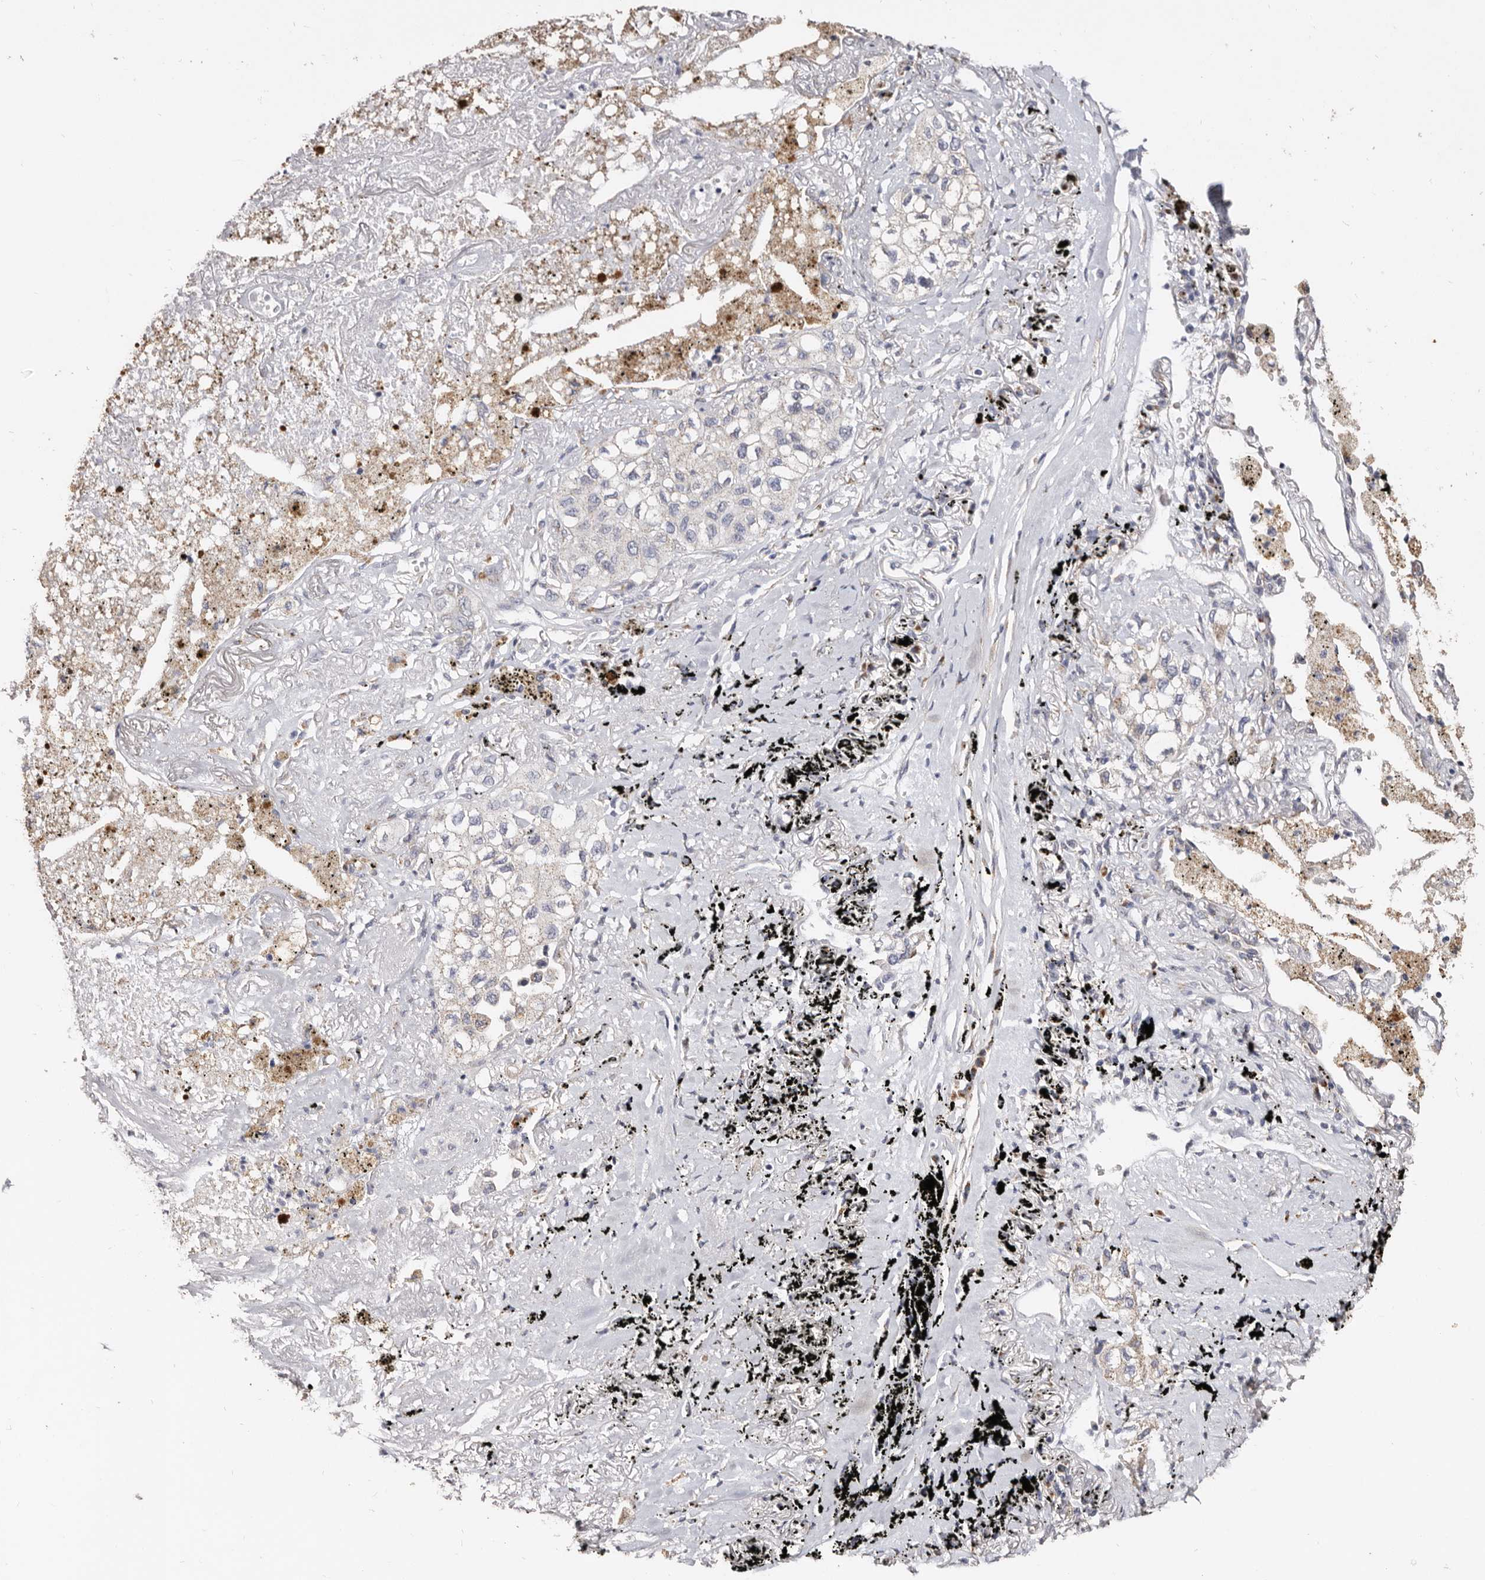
{"staining": {"intensity": "negative", "quantity": "none", "location": "none"}, "tissue": "lung cancer", "cell_type": "Tumor cells", "image_type": "cancer", "snomed": [{"axis": "morphology", "description": "Adenocarcinoma, NOS"}, {"axis": "topography", "description": "Lung"}], "caption": "Immunohistochemistry histopathology image of neoplastic tissue: human lung cancer (adenocarcinoma) stained with DAB (3,3'-diaminobenzidine) reveals no significant protein staining in tumor cells.", "gene": "LGALS7B", "patient": {"sex": "male", "age": 63}}